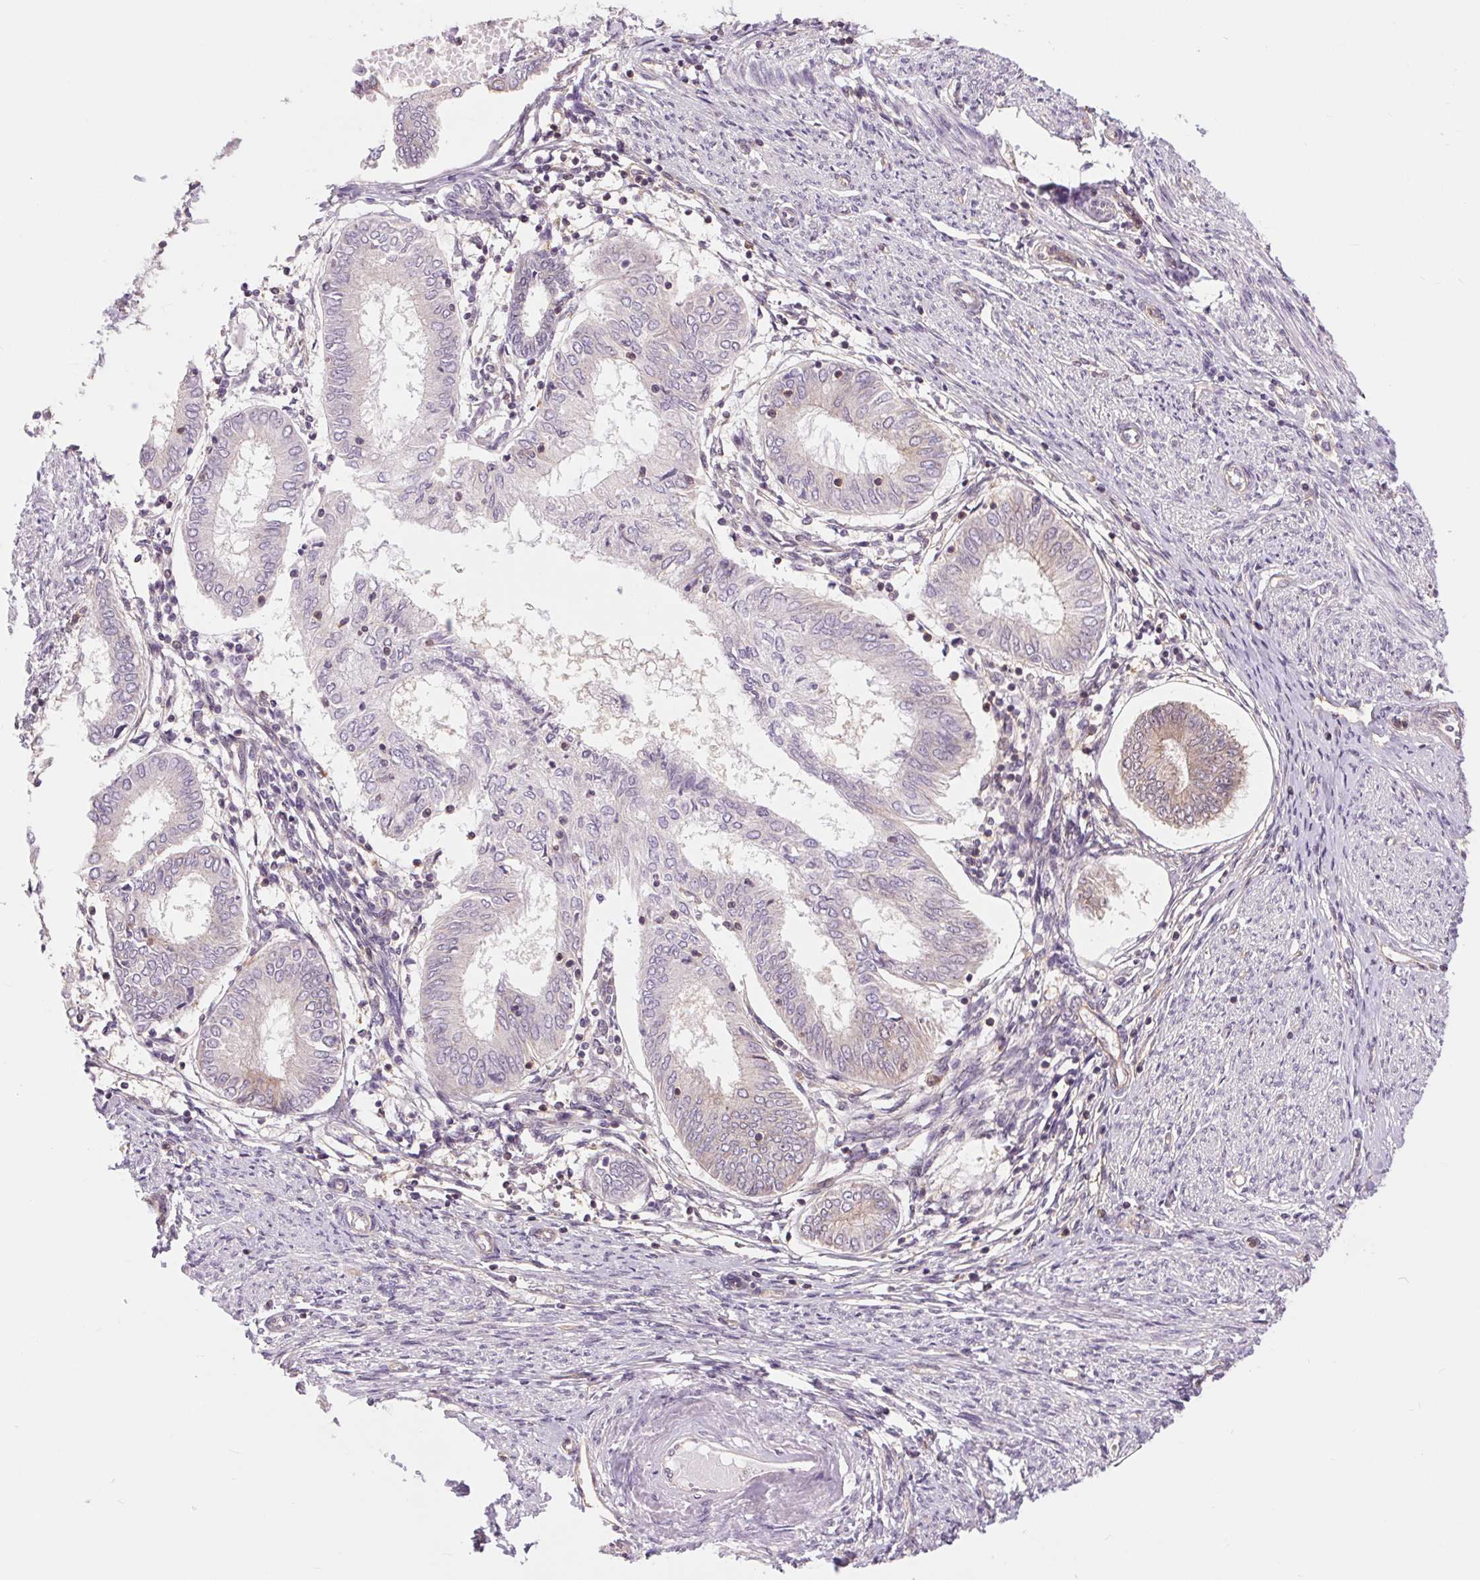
{"staining": {"intensity": "weak", "quantity": "25%-75%", "location": "cytoplasmic/membranous"}, "tissue": "endometrial cancer", "cell_type": "Tumor cells", "image_type": "cancer", "snomed": [{"axis": "morphology", "description": "Adenocarcinoma, NOS"}, {"axis": "topography", "description": "Endometrium"}], "caption": "The histopathology image exhibits a brown stain indicating the presence of a protein in the cytoplasmic/membranous of tumor cells in endometrial adenocarcinoma. The staining was performed using DAB (3,3'-diaminobenzidine) to visualize the protein expression in brown, while the nuclei were stained in blue with hematoxylin (Magnification: 20x).", "gene": "SH3RF2", "patient": {"sex": "female", "age": 68}}